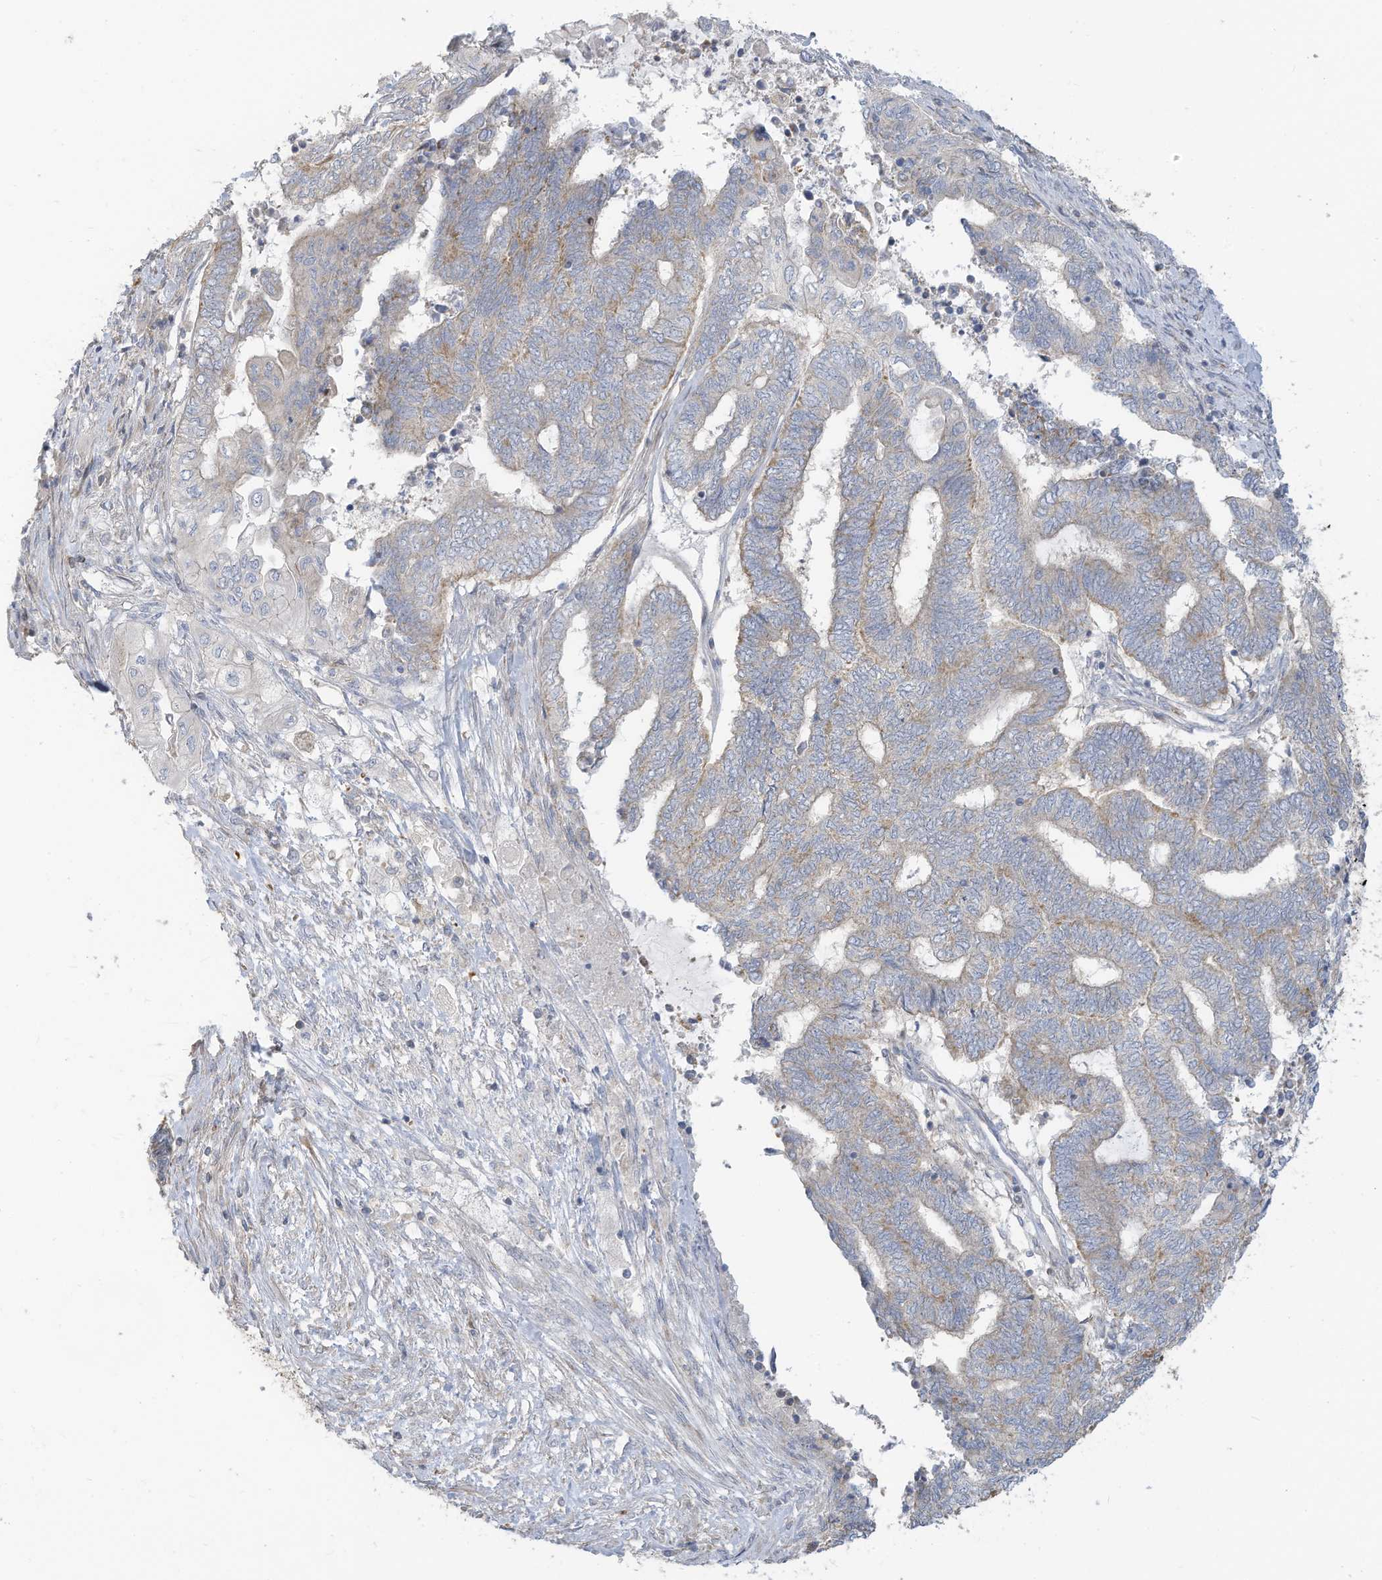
{"staining": {"intensity": "weak", "quantity": "25%-75%", "location": "cytoplasmic/membranous"}, "tissue": "endometrial cancer", "cell_type": "Tumor cells", "image_type": "cancer", "snomed": [{"axis": "morphology", "description": "Adenocarcinoma, NOS"}, {"axis": "topography", "description": "Uterus"}, {"axis": "topography", "description": "Endometrium"}], "caption": "IHC of human endometrial adenocarcinoma shows low levels of weak cytoplasmic/membranous staining in about 25%-75% of tumor cells.", "gene": "GTPBP2", "patient": {"sex": "female", "age": 70}}